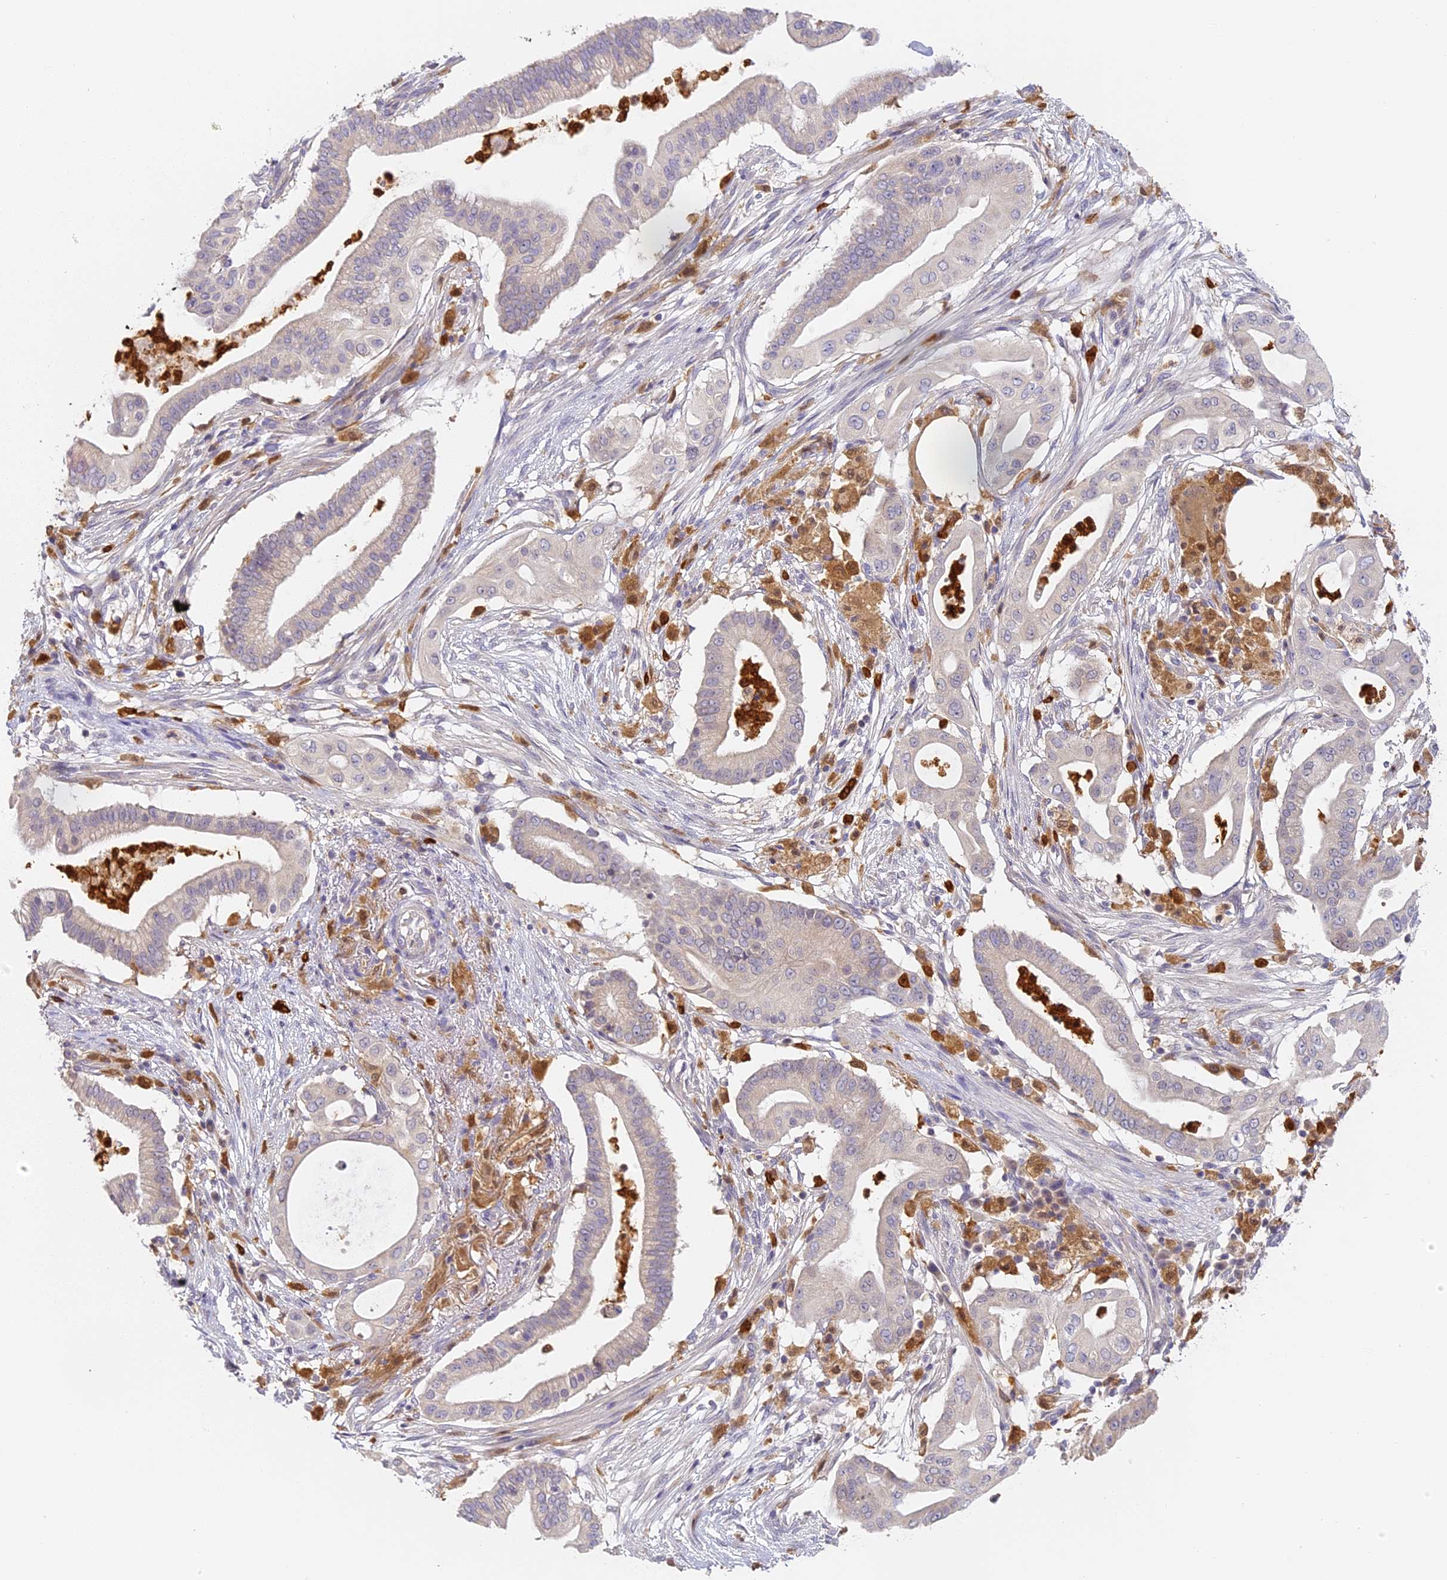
{"staining": {"intensity": "negative", "quantity": "none", "location": "none"}, "tissue": "pancreatic cancer", "cell_type": "Tumor cells", "image_type": "cancer", "snomed": [{"axis": "morphology", "description": "Adenocarcinoma, NOS"}, {"axis": "topography", "description": "Pancreas"}], "caption": "This is a histopathology image of immunohistochemistry (IHC) staining of adenocarcinoma (pancreatic), which shows no staining in tumor cells.", "gene": "NCF4", "patient": {"sex": "male", "age": 68}}